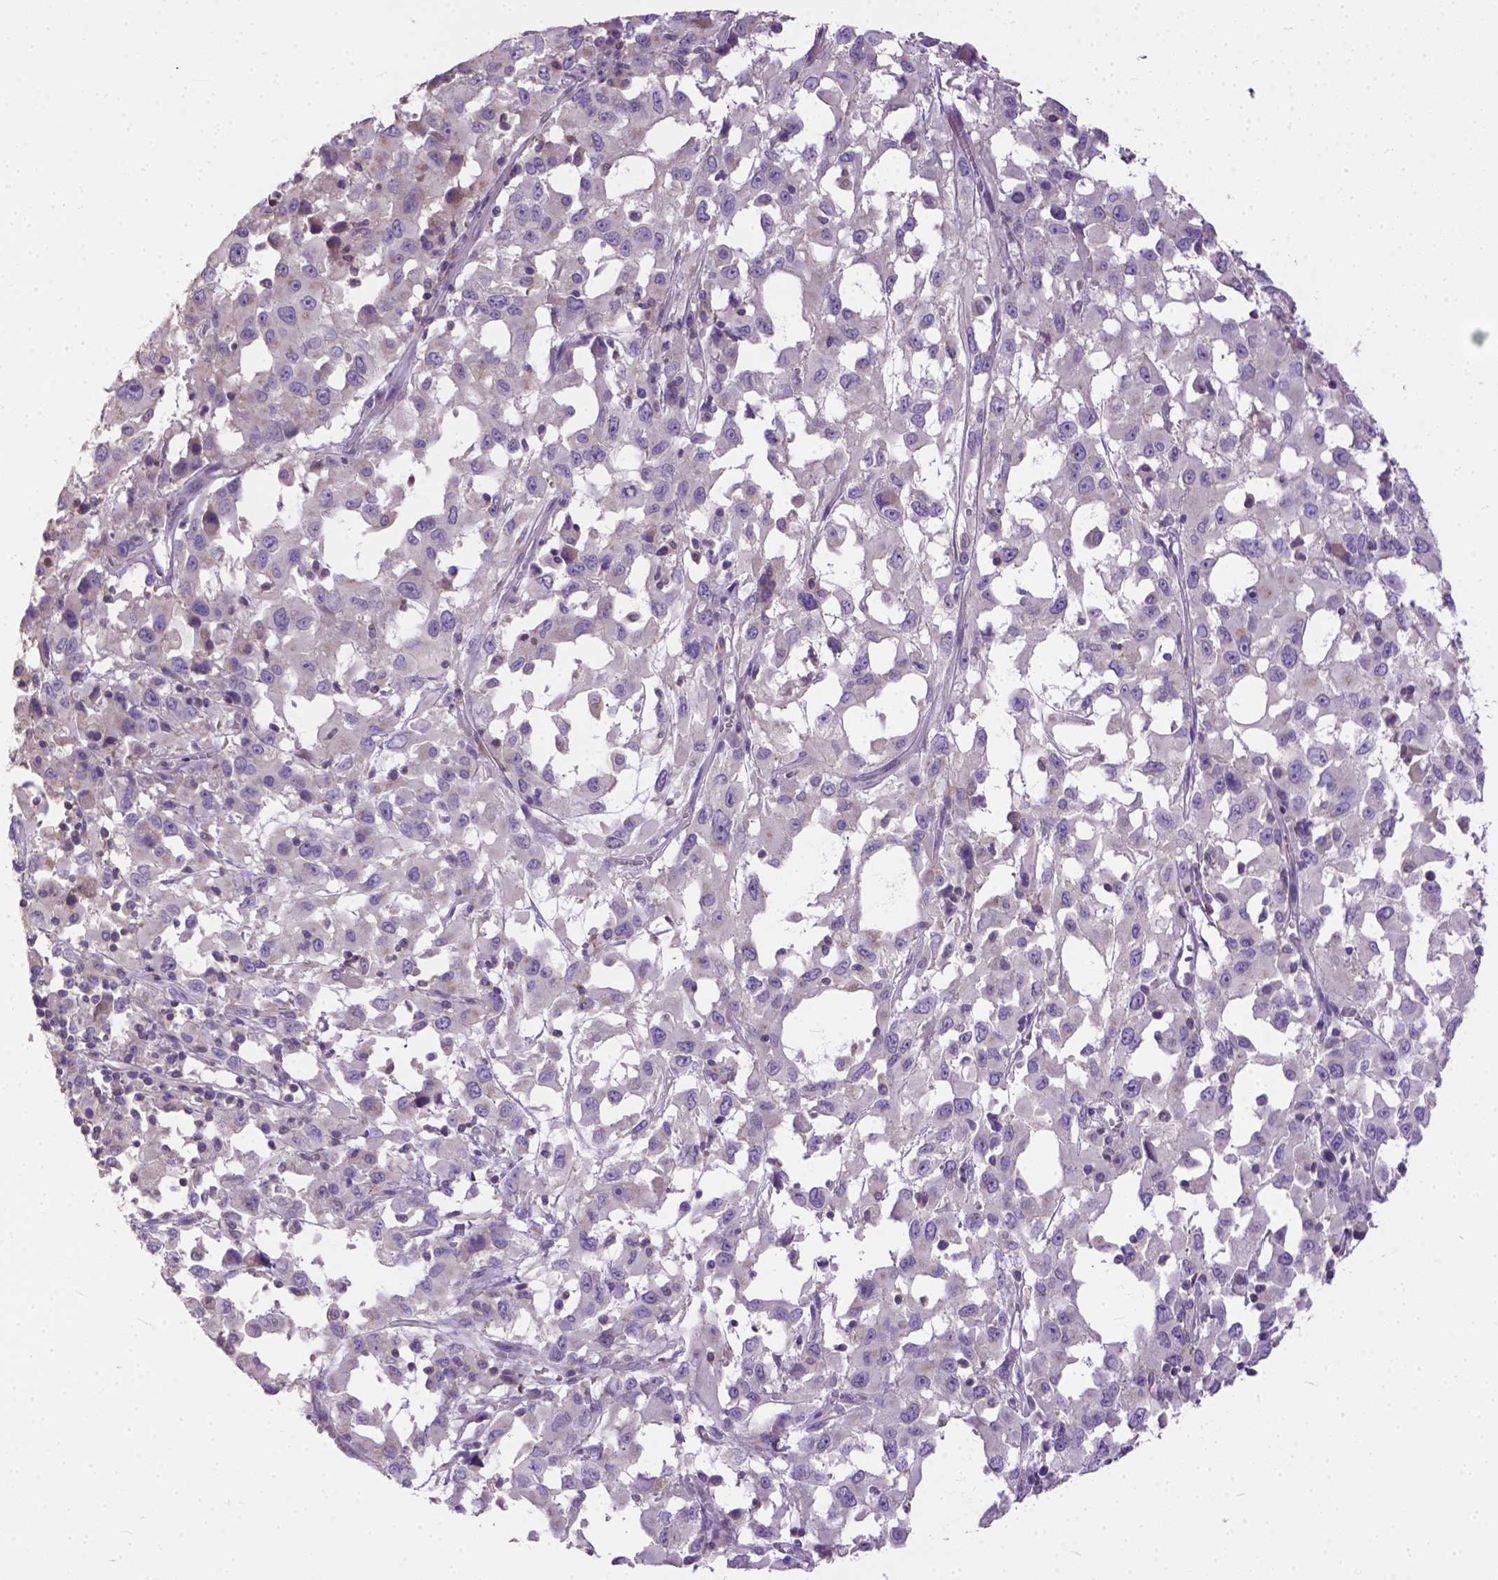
{"staining": {"intensity": "negative", "quantity": "none", "location": "none"}, "tissue": "melanoma", "cell_type": "Tumor cells", "image_type": "cancer", "snomed": [{"axis": "morphology", "description": "Malignant melanoma, Metastatic site"}, {"axis": "topography", "description": "Soft tissue"}], "caption": "Human malignant melanoma (metastatic site) stained for a protein using immunohistochemistry shows no expression in tumor cells.", "gene": "BANF2", "patient": {"sex": "male", "age": 50}}